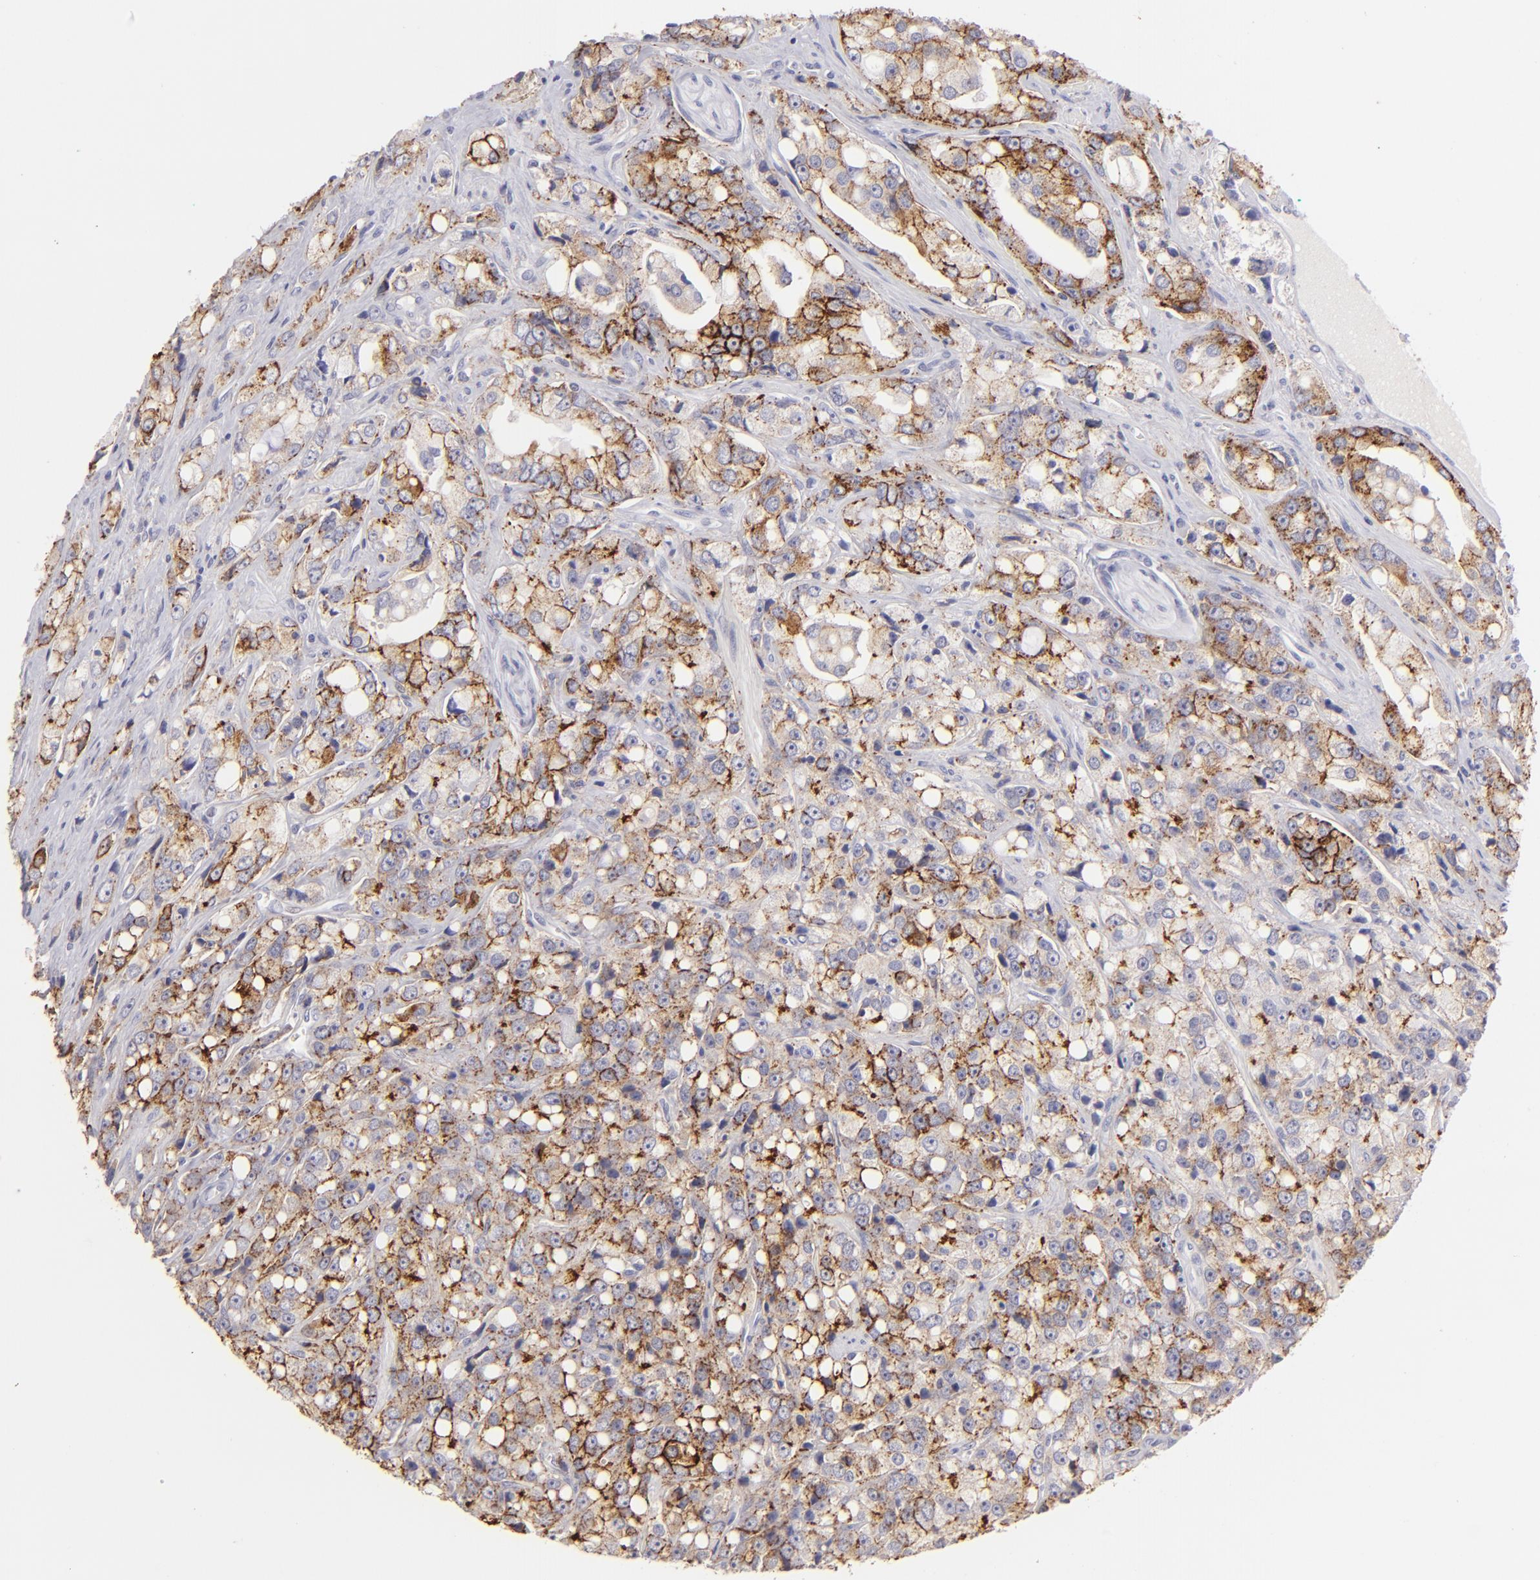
{"staining": {"intensity": "moderate", "quantity": ">75%", "location": "cytoplasmic/membranous"}, "tissue": "prostate cancer", "cell_type": "Tumor cells", "image_type": "cancer", "snomed": [{"axis": "morphology", "description": "Adenocarcinoma, High grade"}, {"axis": "topography", "description": "Prostate"}], "caption": "Tumor cells exhibit medium levels of moderate cytoplasmic/membranous expression in approximately >75% of cells in human adenocarcinoma (high-grade) (prostate).", "gene": "CLDN4", "patient": {"sex": "male", "age": 67}}